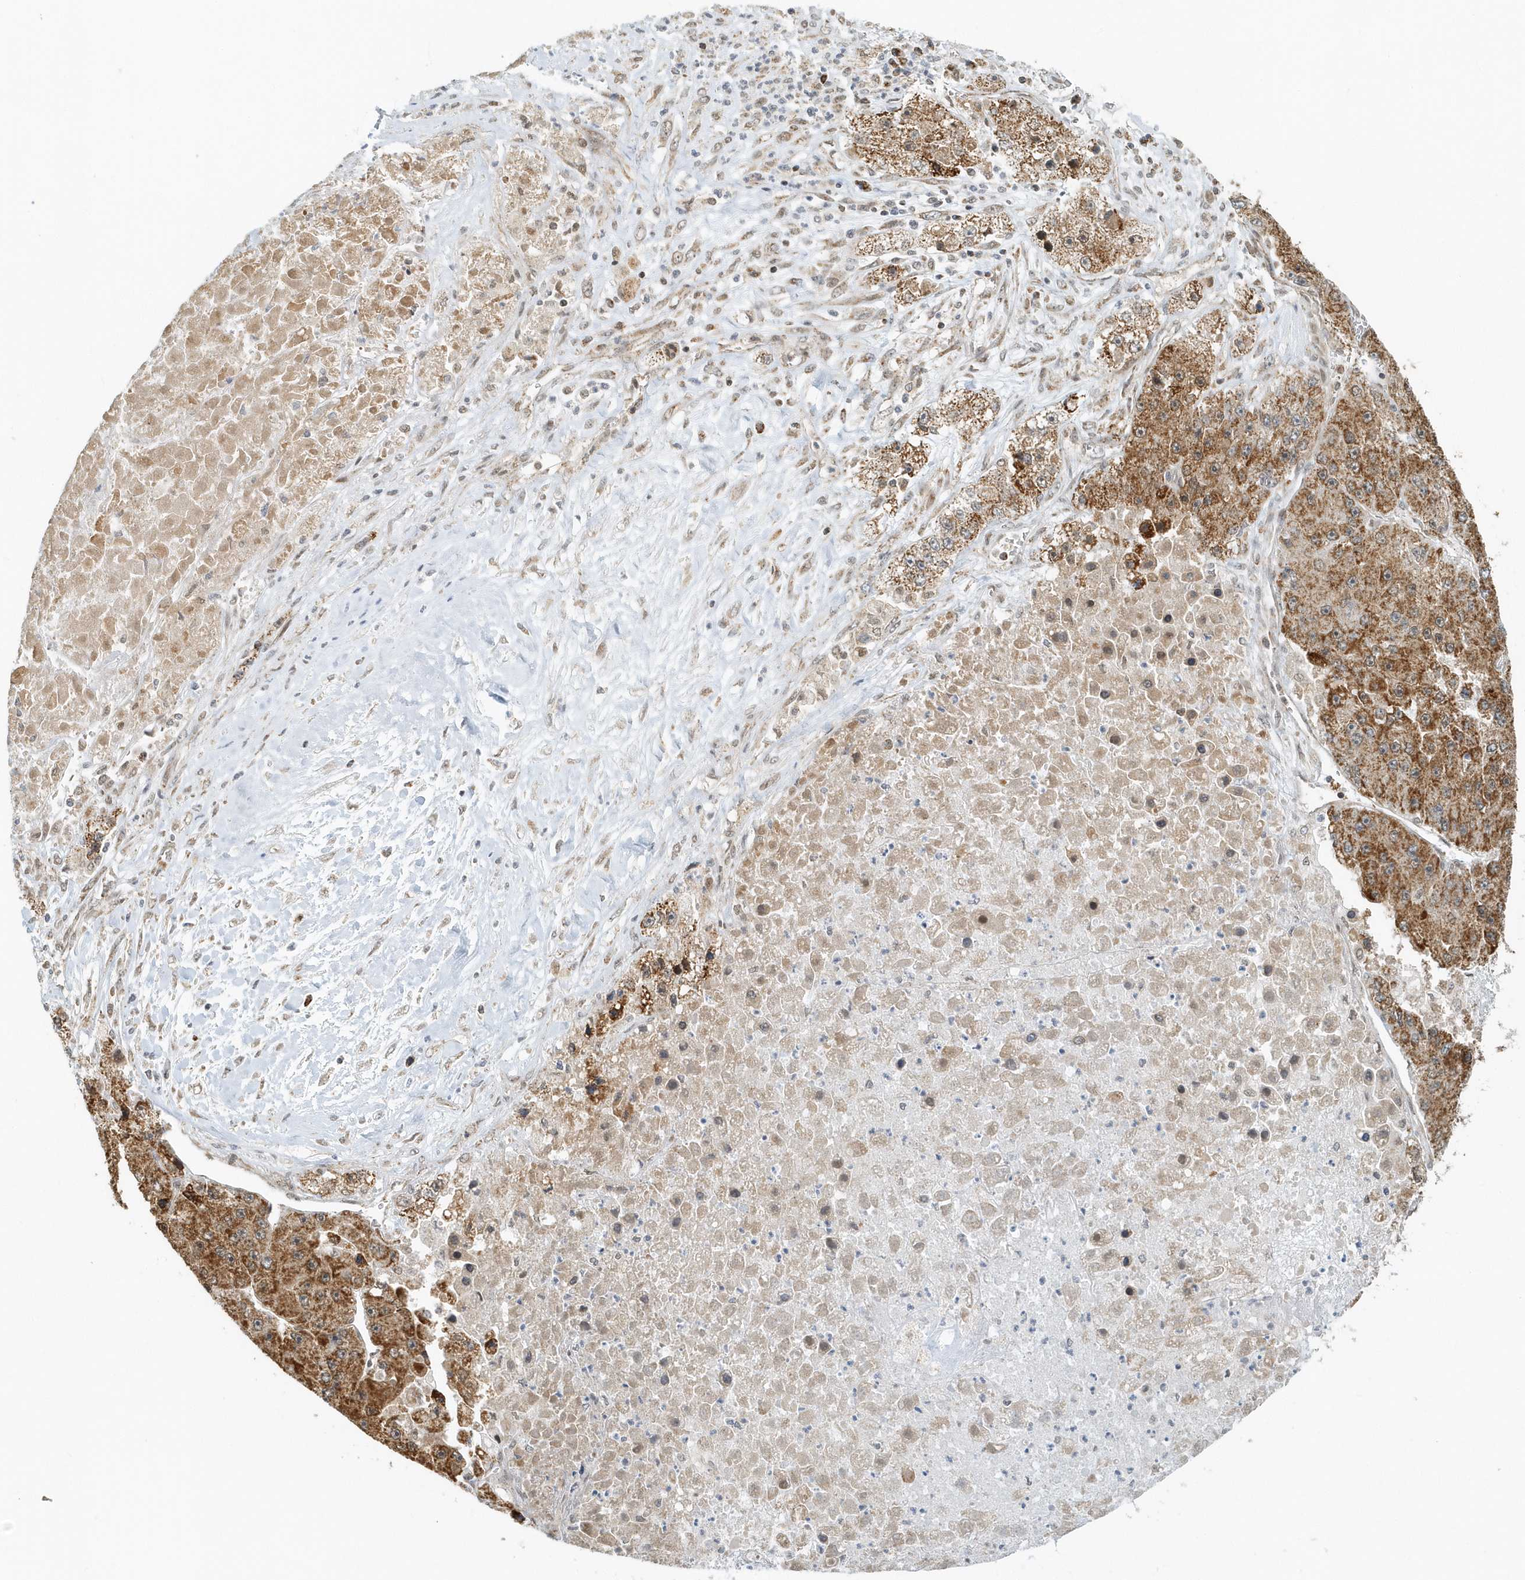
{"staining": {"intensity": "strong", "quantity": ">75%", "location": "cytoplasmic/membranous"}, "tissue": "liver cancer", "cell_type": "Tumor cells", "image_type": "cancer", "snomed": [{"axis": "morphology", "description": "Carcinoma, Hepatocellular, NOS"}, {"axis": "topography", "description": "Liver"}], "caption": "IHC photomicrograph of human liver hepatocellular carcinoma stained for a protein (brown), which exhibits high levels of strong cytoplasmic/membranous staining in approximately >75% of tumor cells.", "gene": "PSMD6", "patient": {"sex": "female", "age": 73}}